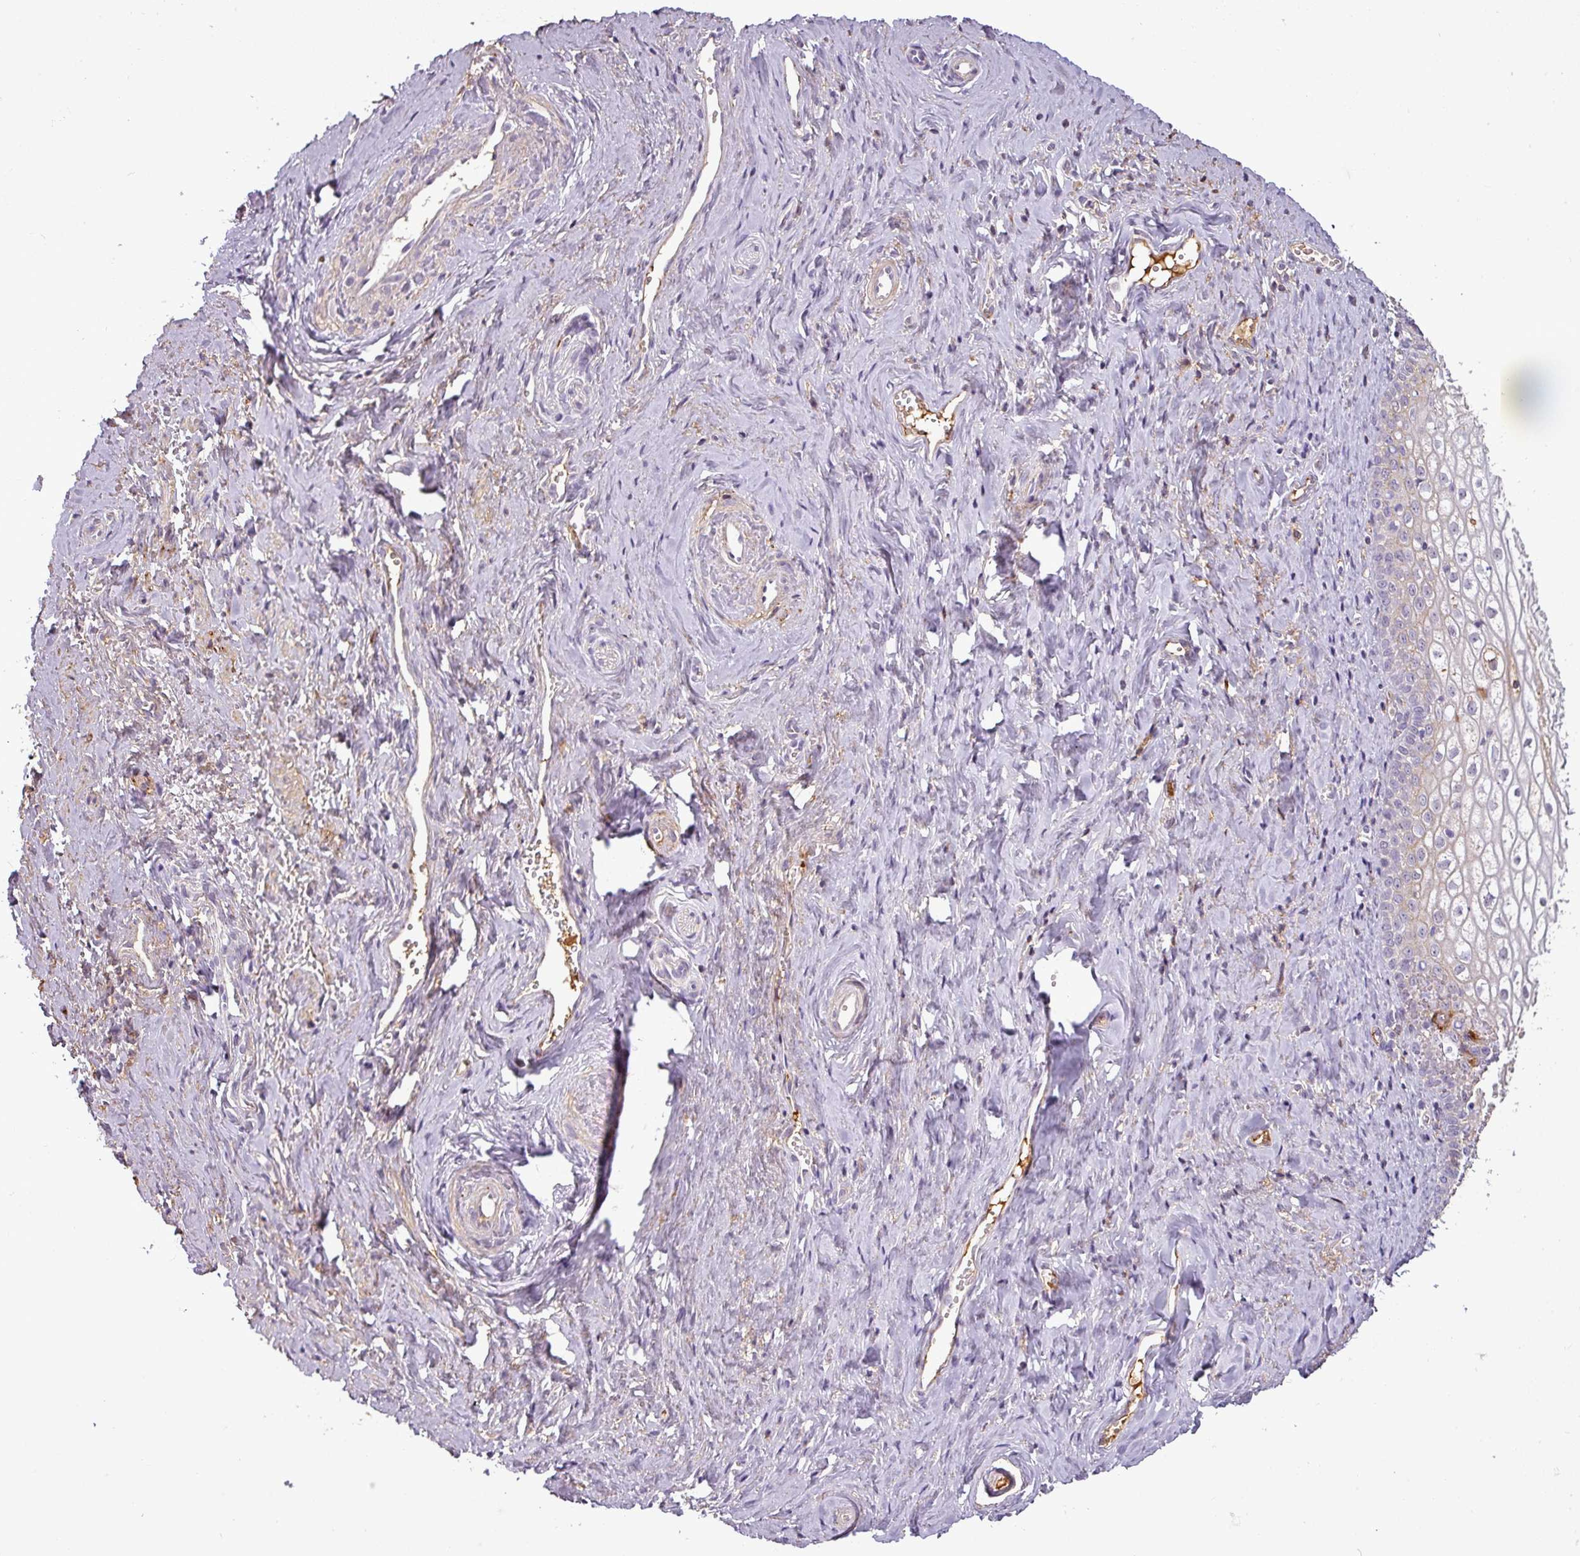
{"staining": {"intensity": "weak", "quantity": "<25%", "location": "cytoplasmic/membranous"}, "tissue": "vagina", "cell_type": "Squamous epithelial cells", "image_type": "normal", "snomed": [{"axis": "morphology", "description": "Normal tissue, NOS"}, {"axis": "topography", "description": "Vagina"}], "caption": "Immunohistochemistry of benign human vagina displays no staining in squamous epithelial cells. (DAB immunohistochemistry visualized using brightfield microscopy, high magnification).", "gene": "APOC1", "patient": {"sex": "female", "age": 59}}